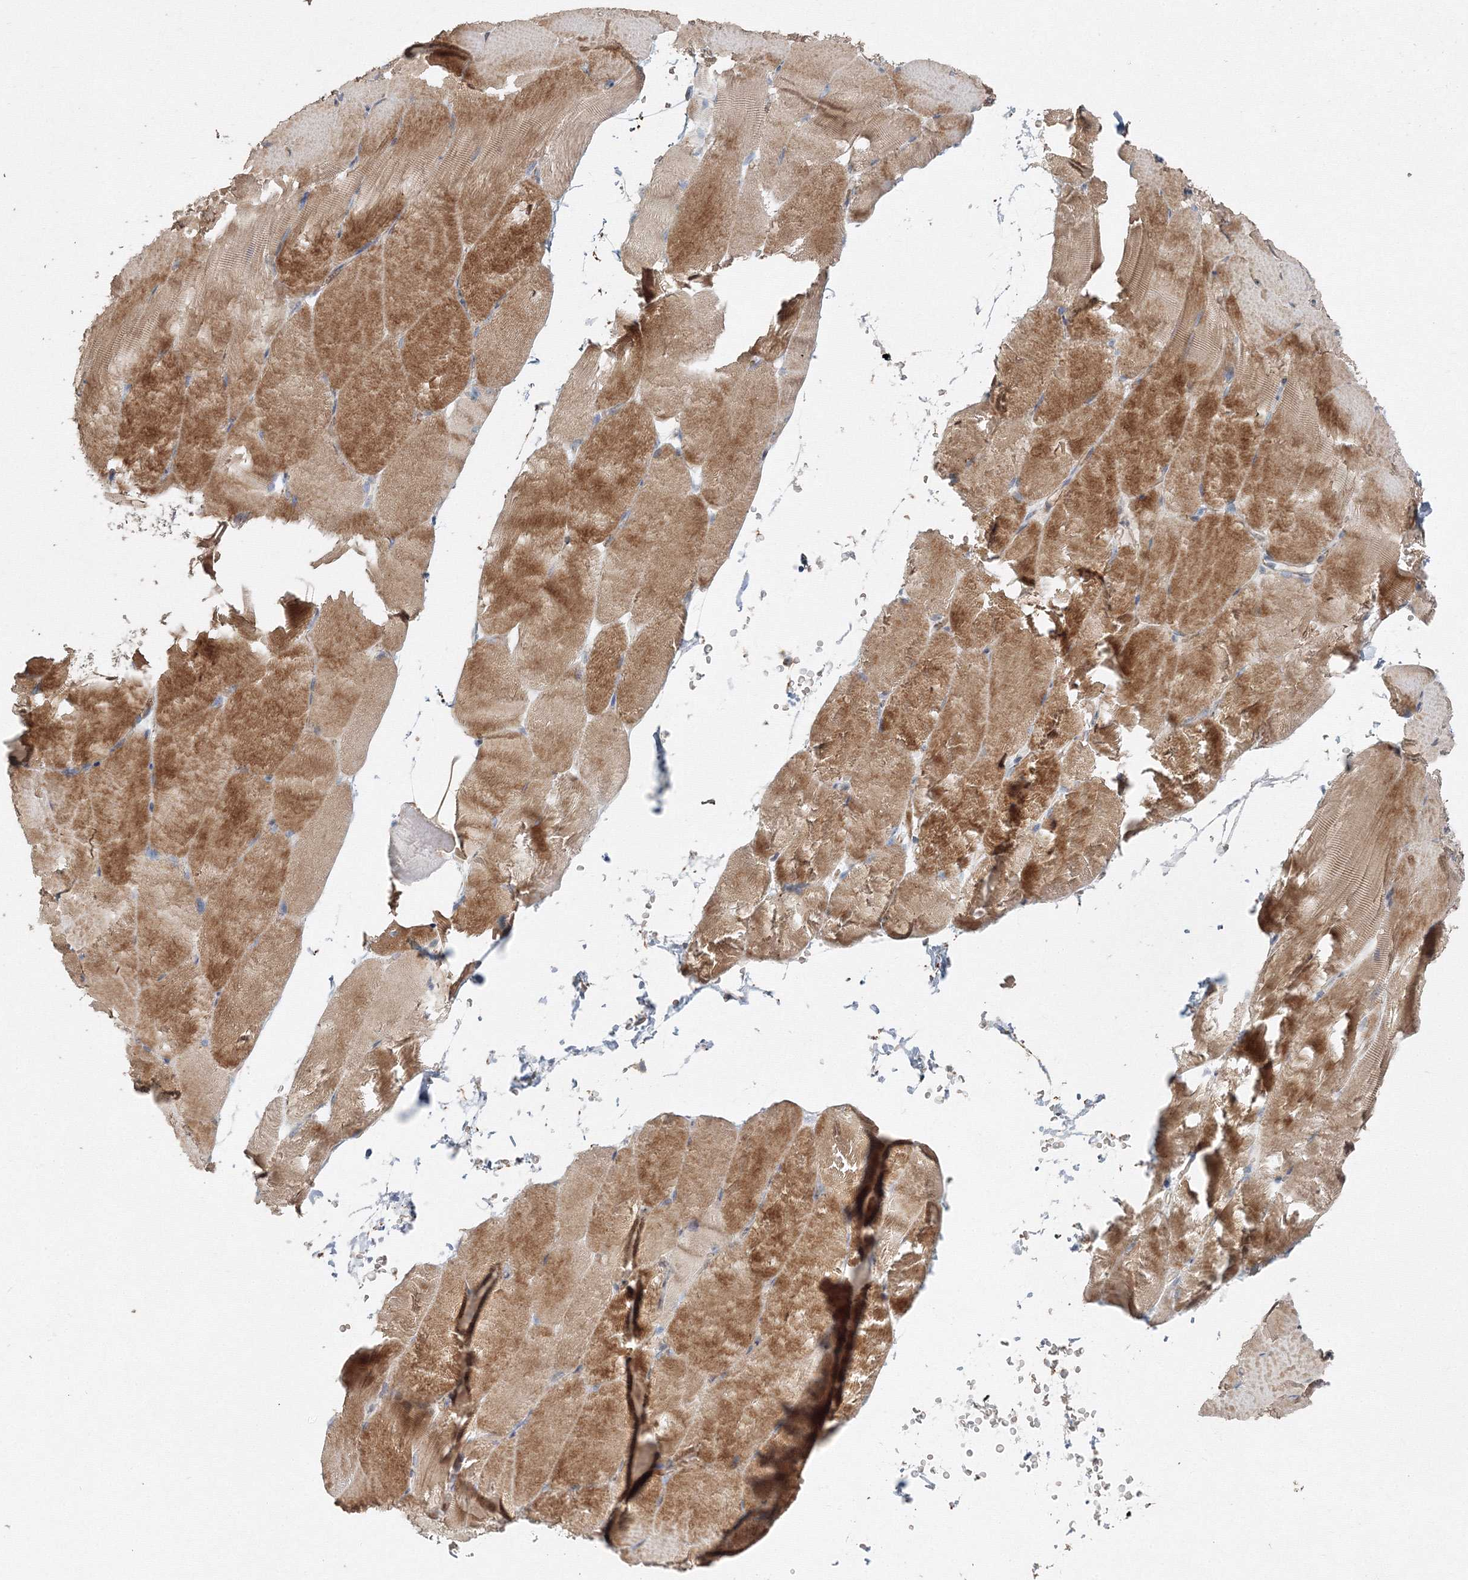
{"staining": {"intensity": "moderate", "quantity": ">75%", "location": "cytoplasmic/membranous"}, "tissue": "skeletal muscle", "cell_type": "Myocytes", "image_type": "normal", "snomed": [{"axis": "morphology", "description": "Normal tissue, NOS"}, {"axis": "topography", "description": "Skeletal muscle"}, {"axis": "topography", "description": "Parathyroid gland"}], "caption": "IHC (DAB (3,3'-diaminobenzidine)) staining of normal human skeletal muscle reveals moderate cytoplasmic/membranous protein expression in approximately >75% of myocytes.", "gene": "NALF2", "patient": {"sex": "female", "age": 37}}